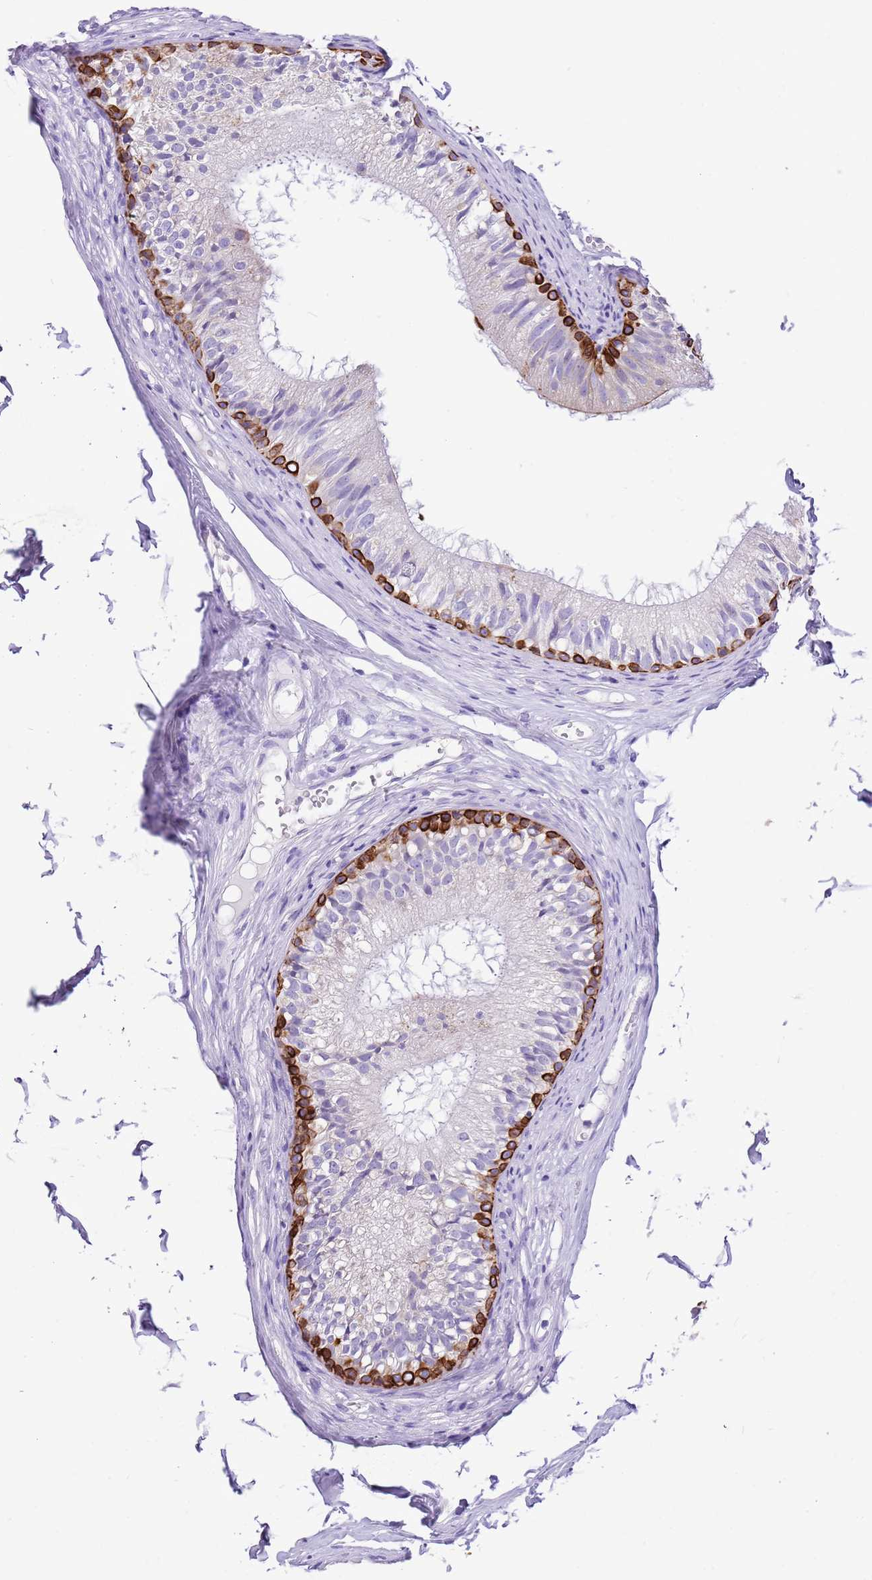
{"staining": {"intensity": "moderate", "quantity": "25%-75%", "location": "cytoplasmic/membranous"}, "tissue": "epididymis", "cell_type": "Glandular cells", "image_type": "normal", "snomed": [{"axis": "morphology", "description": "Normal tissue, NOS"}, {"axis": "morphology", "description": "Seminoma in situ"}, {"axis": "topography", "description": "Testis"}, {"axis": "topography", "description": "Epididymis"}], "caption": "This histopathology image exhibits IHC staining of normal epididymis, with medium moderate cytoplasmic/membranous positivity in approximately 25%-75% of glandular cells.", "gene": "R3HDM4", "patient": {"sex": "male", "age": 28}}